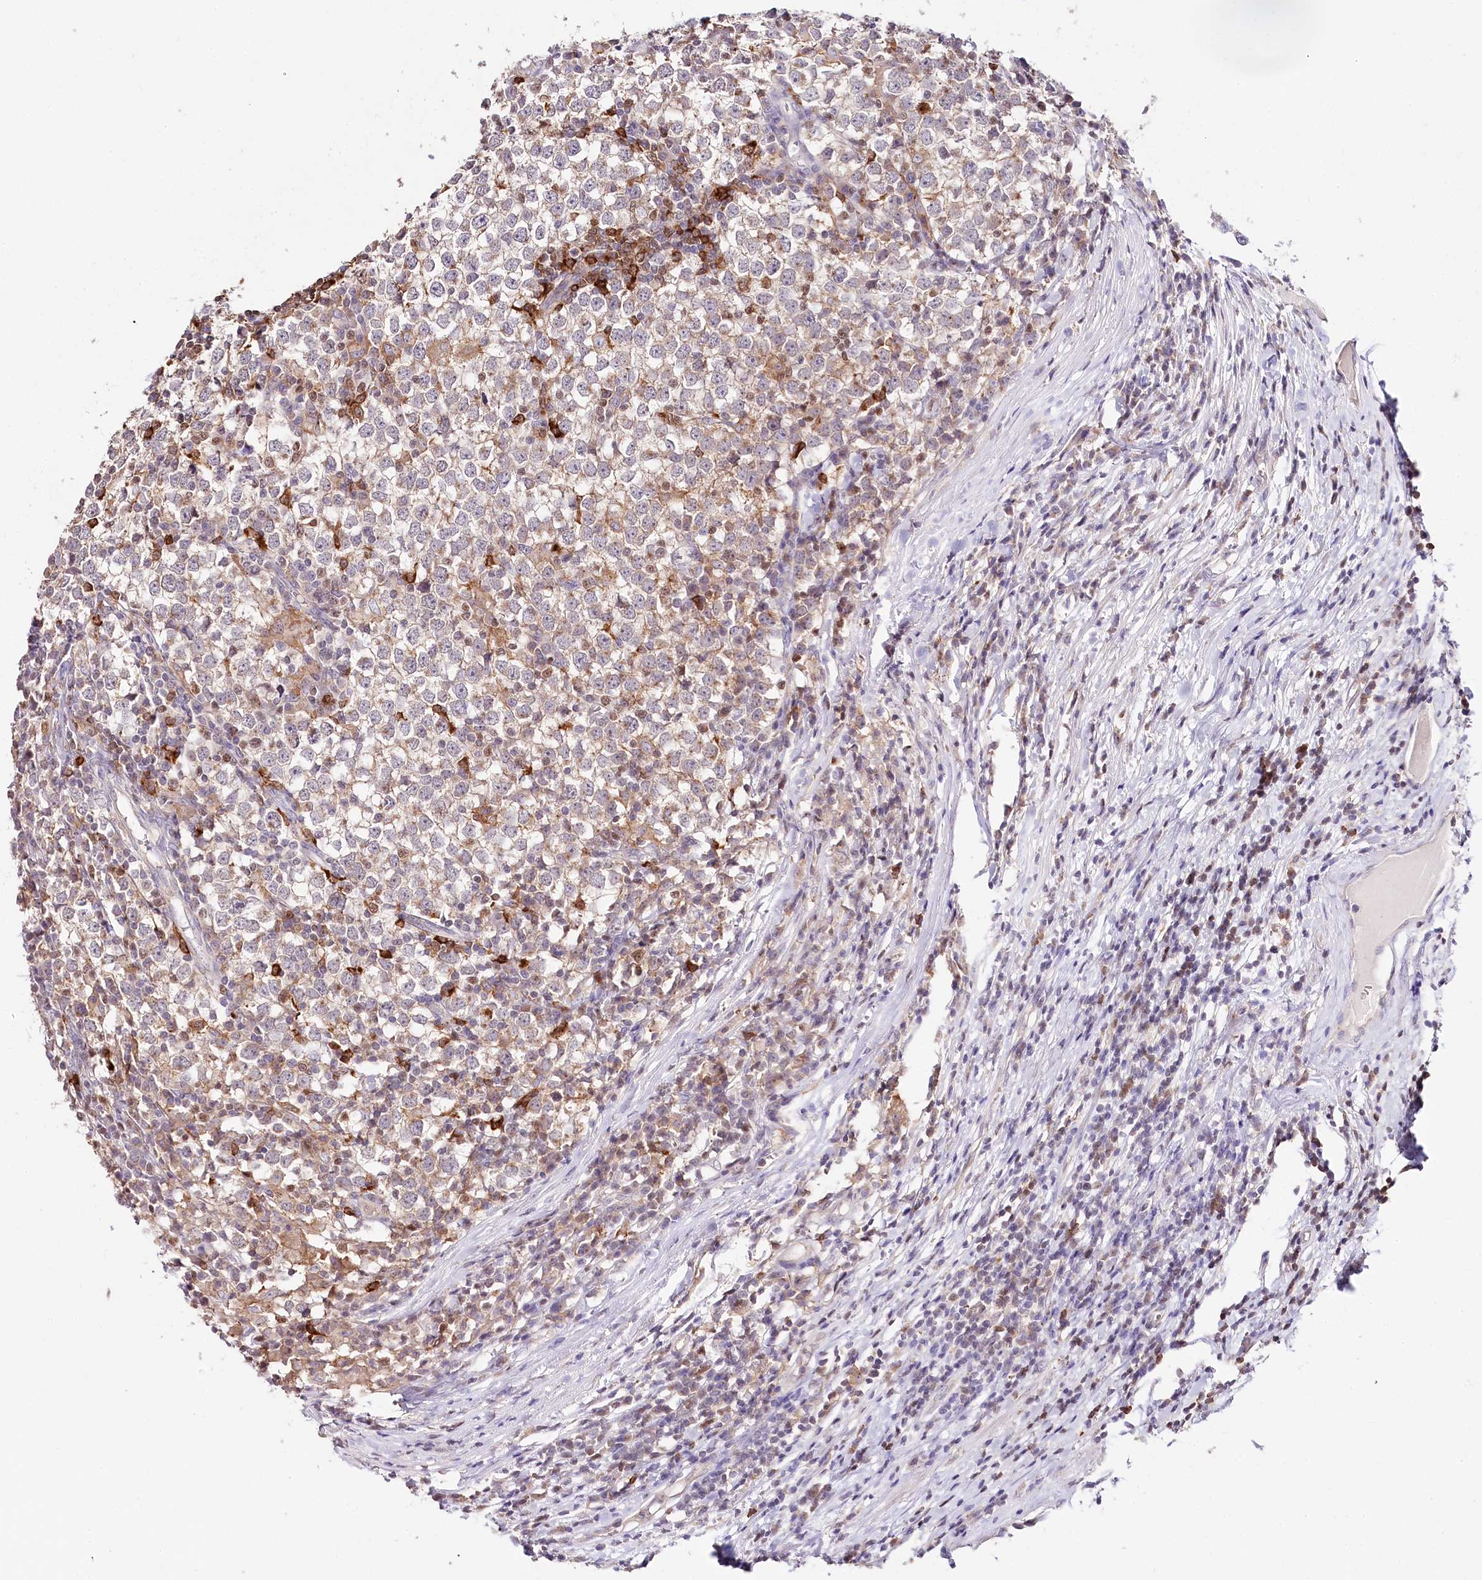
{"staining": {"intensity": "weak", "quantity": "25%-75%", "location": "cytoplasmic/membranous"}, "tissue": "testis cancer", "cell_type": "Tumor cells", "image_type": "cancer", "snomed": [{"axis": "morphology", "description": "Seminoma, NOS"}, {"axis": "topography", "description": "Testis"}], "caption": "Human testis seminoma stained with a protein marker shows weak staining in tumor cells.", "gene": "DAPK1", "patient": {"sex": "male", "age": 65}}